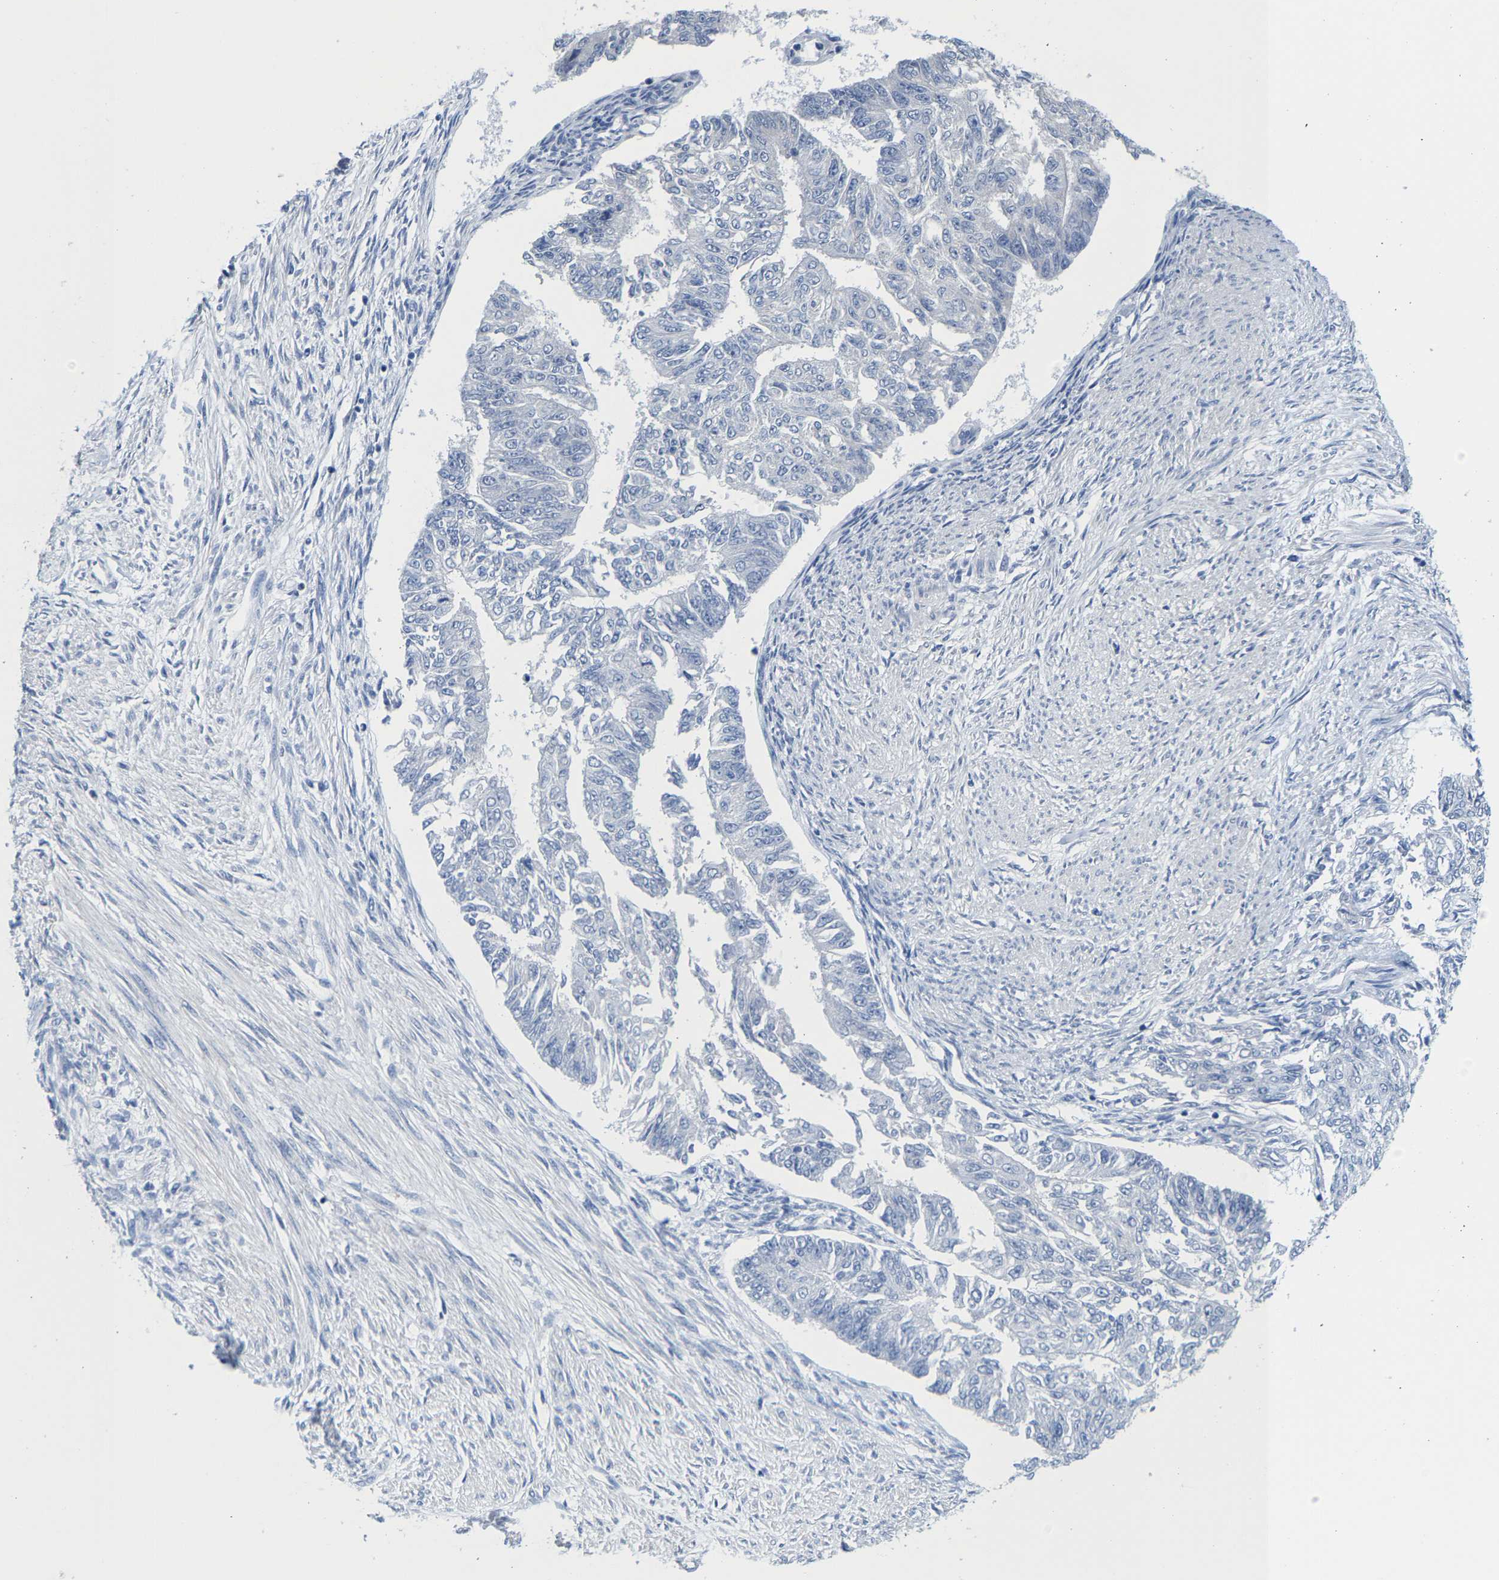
{"staining": {"intensity": "negative", "quantity": "none", "location": "none"}, "tissue": "endometrial cancer", "cell_type": "Tumor cells", "image_type": "cancer", "snomed": [{"axis": "morphology", "description": "Adenocarcinoma, NOS"}, {"axis": "topography", "description": "Endometrium"}], "caption": "An image of endometrial cancer (adenocarcinoma) stained for a protein shows no brown staining in tumor cells.", "gene": "KLHL1", "patient": {"sex": "female", "age": 32}}